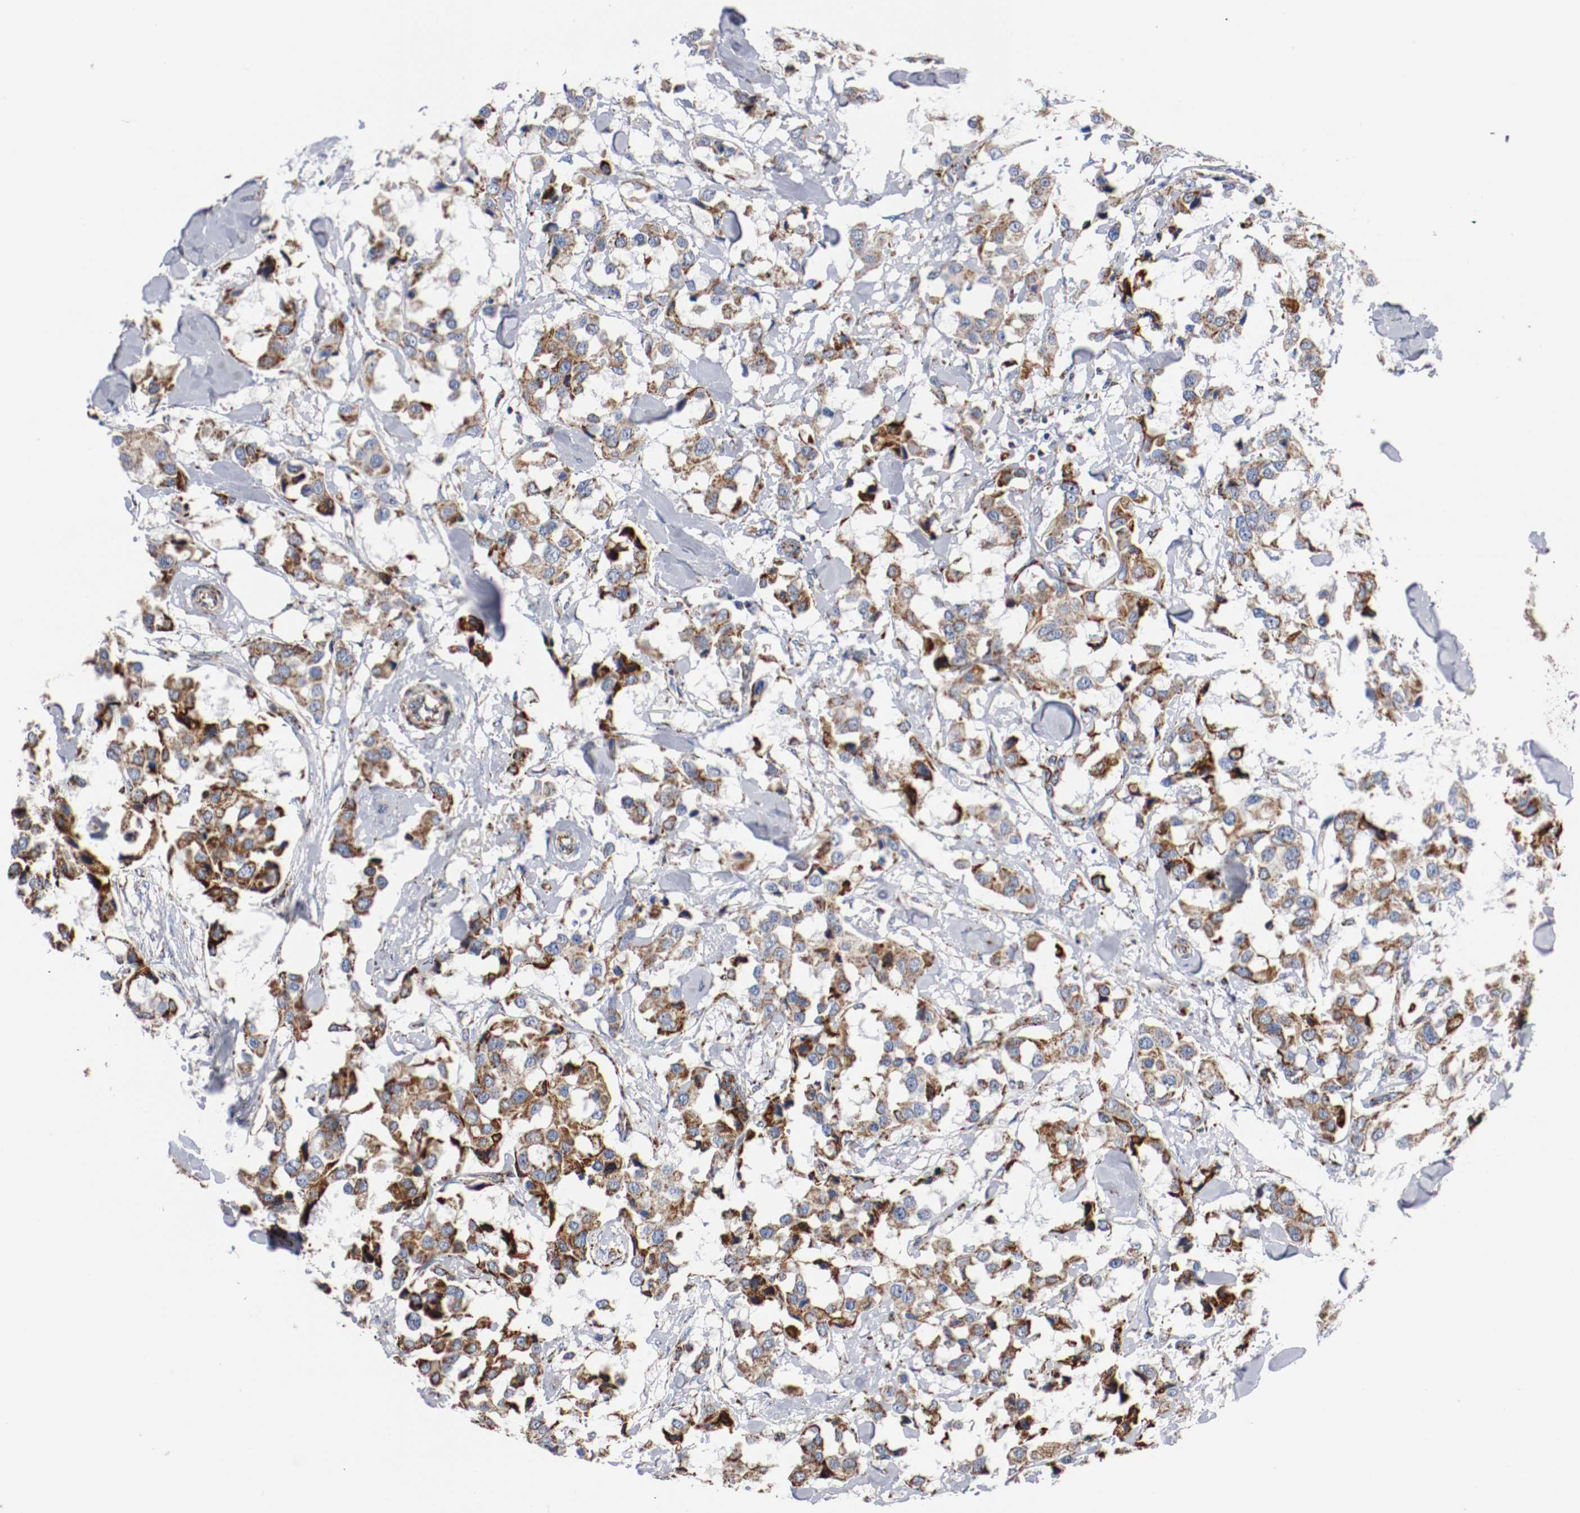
{"staining": {"intensity": "strong", "quantity": ">75%", "location": "cytoplasmic/membranous"}, "tissue": "breast cancer", "cell_type": "Tumor cells", "image_type": "cancer", "snomed": [{"axis": "morphology", "description": "Duct carcinoma"}, {"axis": "topography", "description": "Breast"}], "caption": "Human breast cancer (invasive ductal carcinoma) stained with a brown dye demonstrates strong cytoplasmic/membranous positive staining in approximately >75% of tumor cells.", "gene": "TUBD1", "patient": {"sex": "female", "age": 80}}